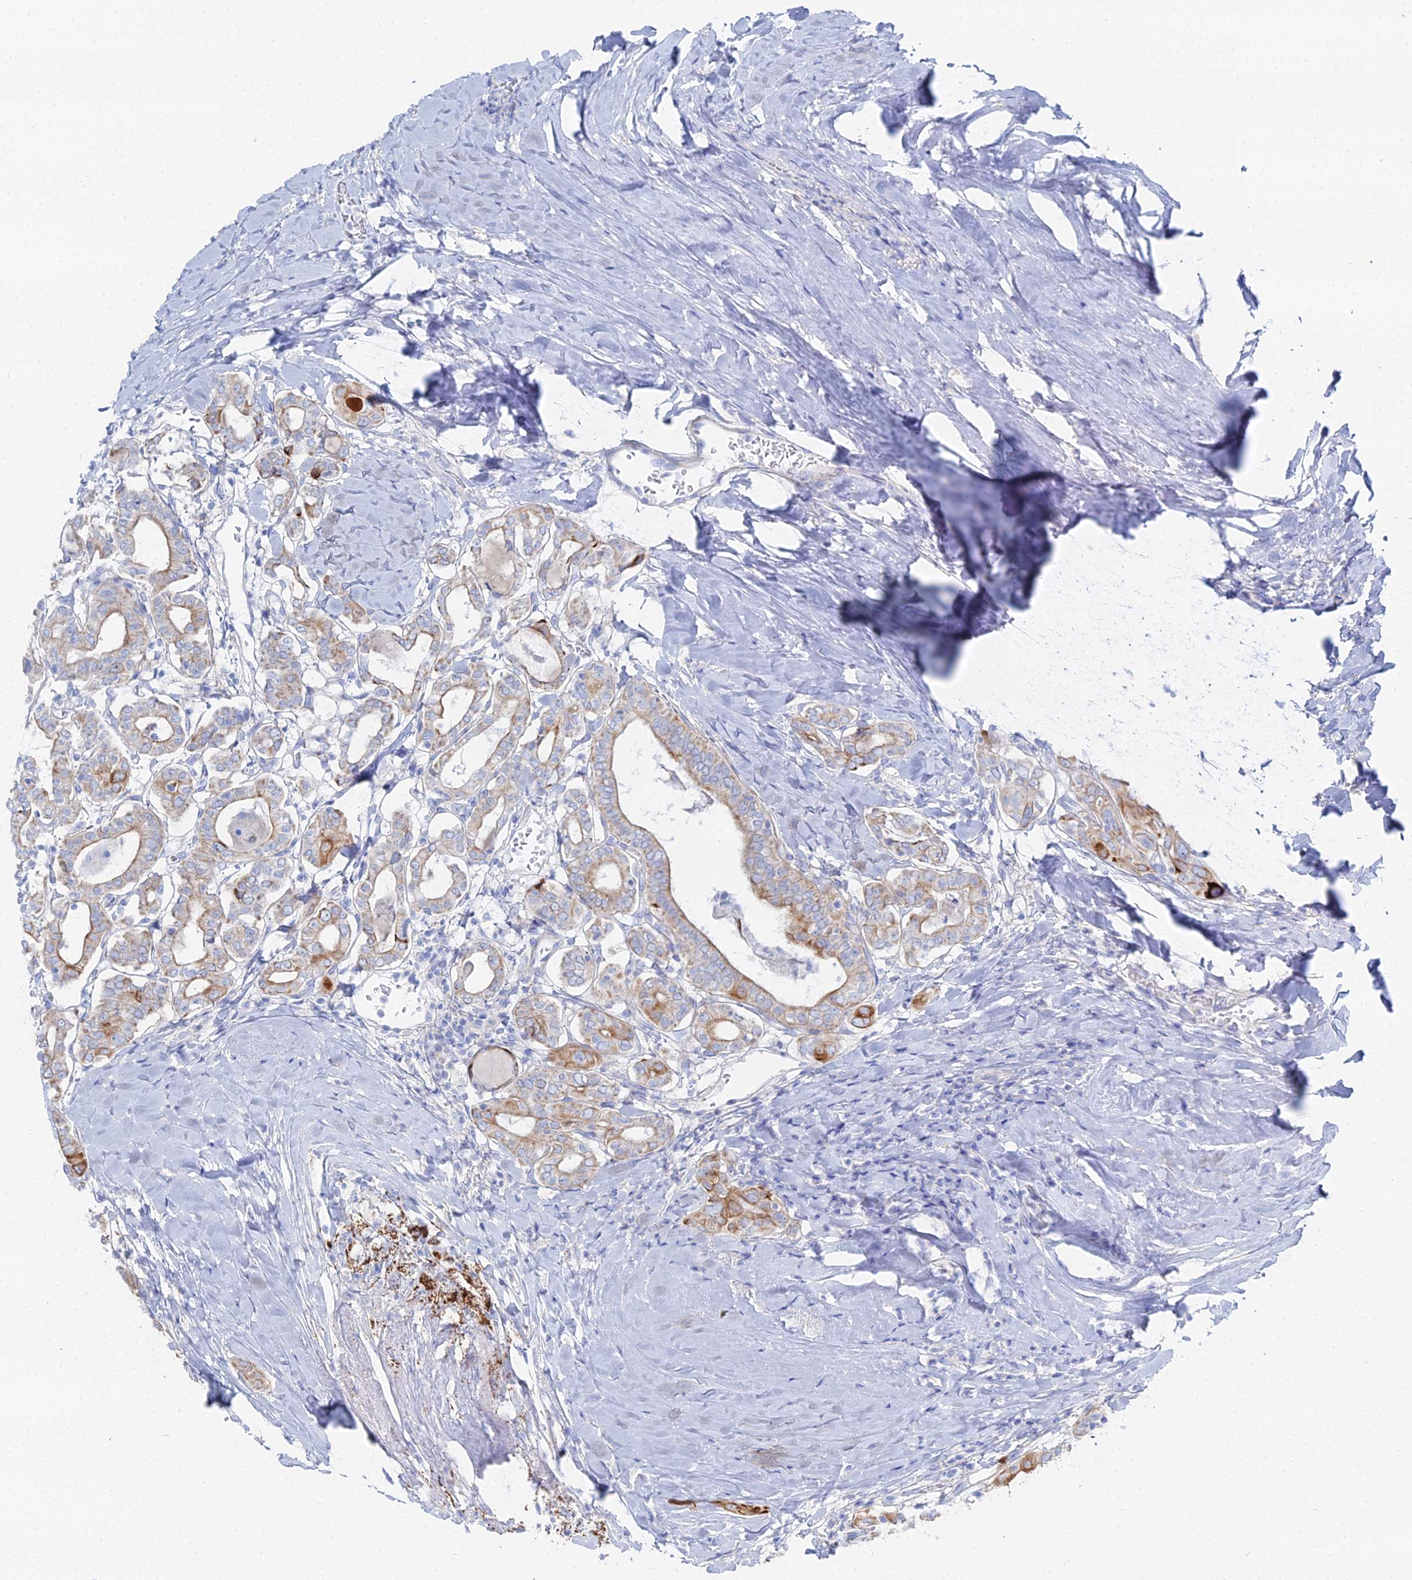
{"staining": {"intensity": "moderate", "quantity": "25%-75%", "location": "cytoplasmic/membranous"}, "tissue": "thyroid cancer", "cell_type": "Tumor cells", "image_type": "cancer", "snomed": [{"axis": "morphology", "description": "Papillary adenocarcinoma, NOS"}, {"axis": "topography", "description": "Thyroid gland"}], "caption": "High-power microscopy captured an IHC photomicrograph of thyroid cancer (papillary adenocarcinoma), revealing moderate cytoplasmic/membranous expression in about 25%-75% of tumor cells.", "gene": "DHX34", "patient": {"sex": "female", "age": 72}}